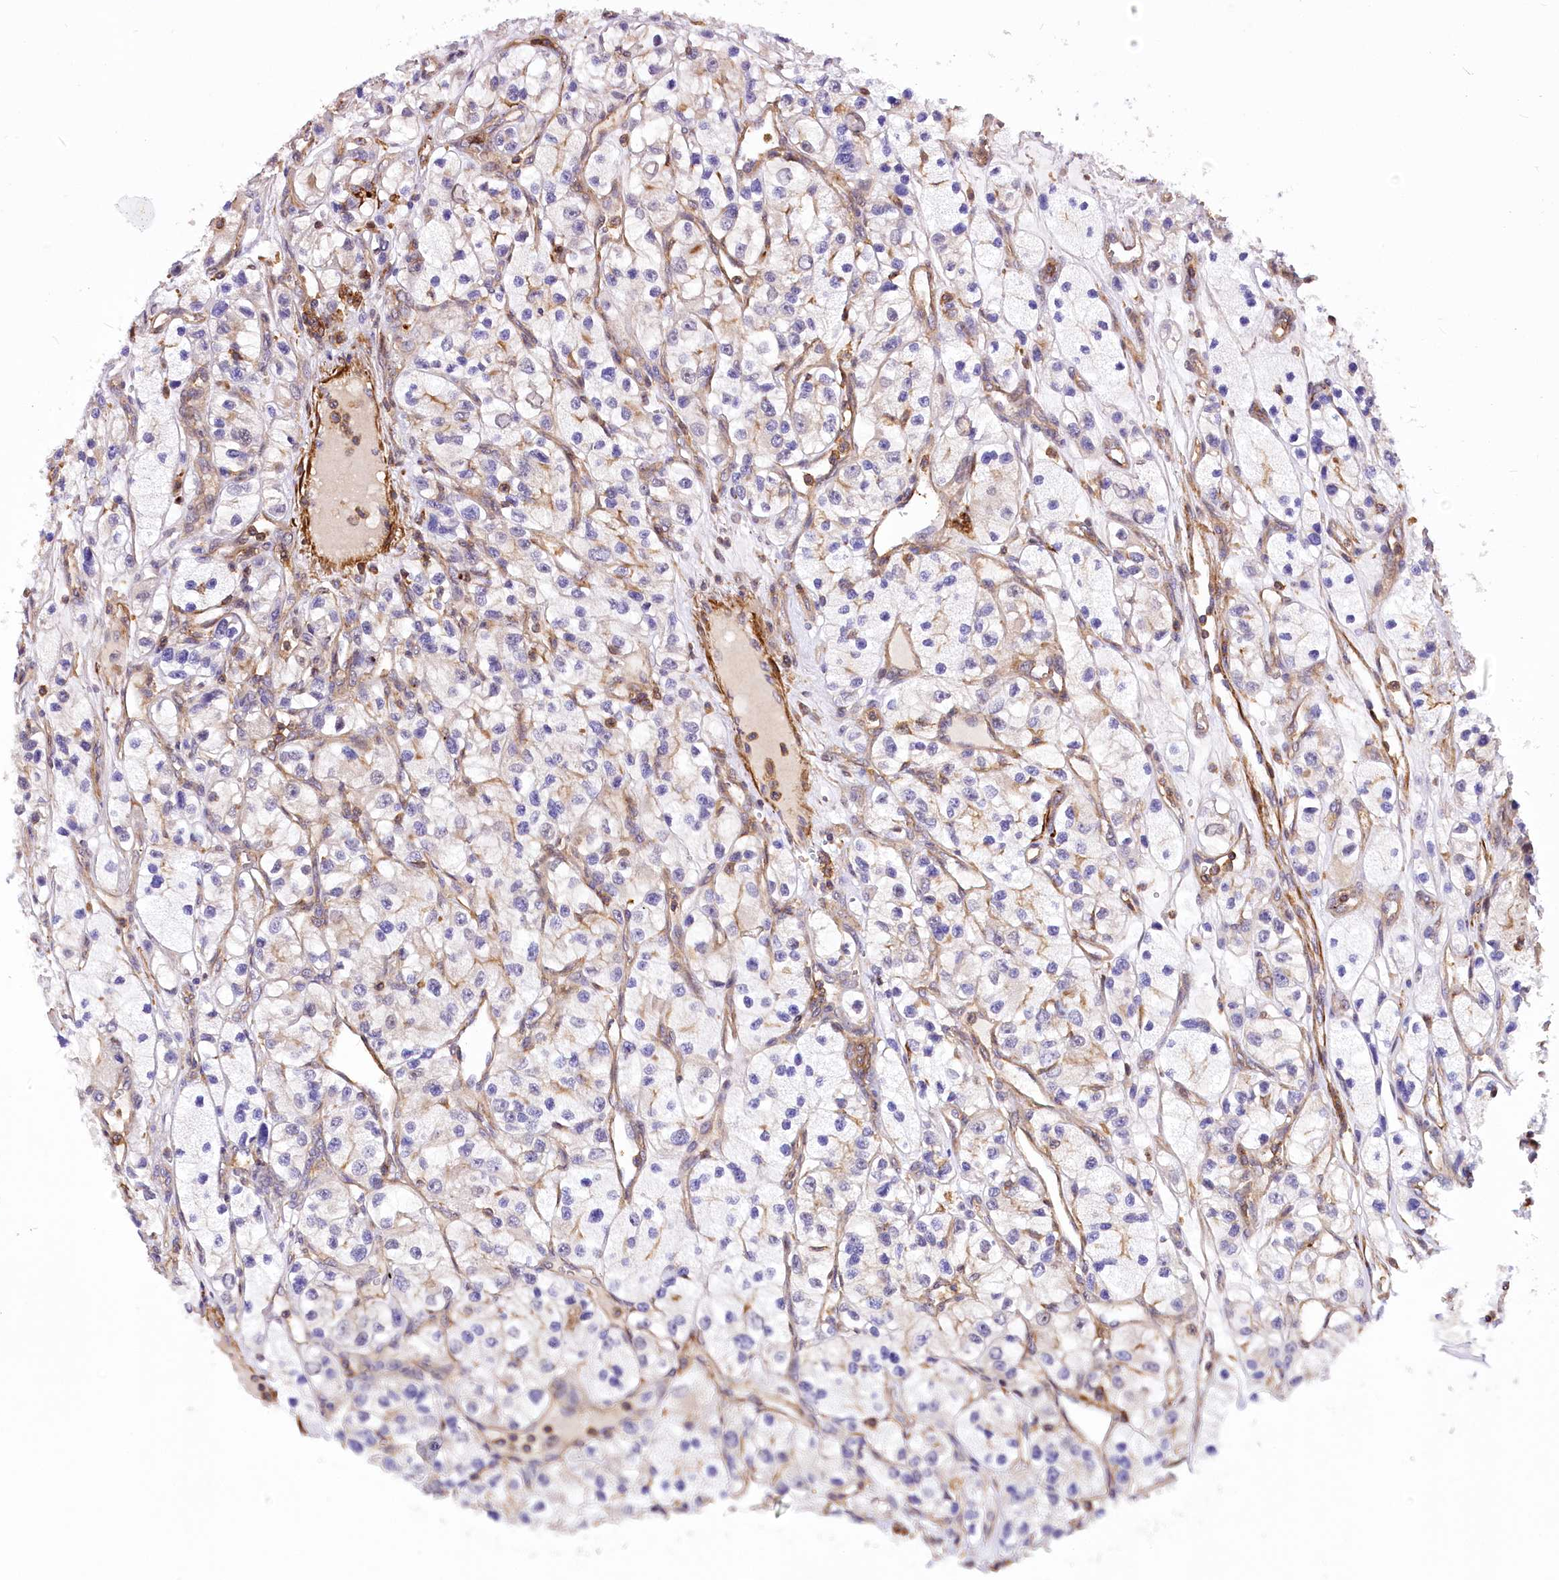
{"staining": {"intensity": "negative", "quantity": "none", "location": "none"}, "tissue": "renal cancer", "cell_type": "Tumor cells", "image_type": "cancer", "snomed": [{"axis": "morphology", "description": "Adenocarcinoma, NOS"}, {"axis": "topography", "description": "Kidney"}], "caption": "Adenocarcinoma (renal) stained for a protein using IHC reveals no expression tumor cells.", "gene": "DPP3", "patient": {"sex": "female", "age": 57}}